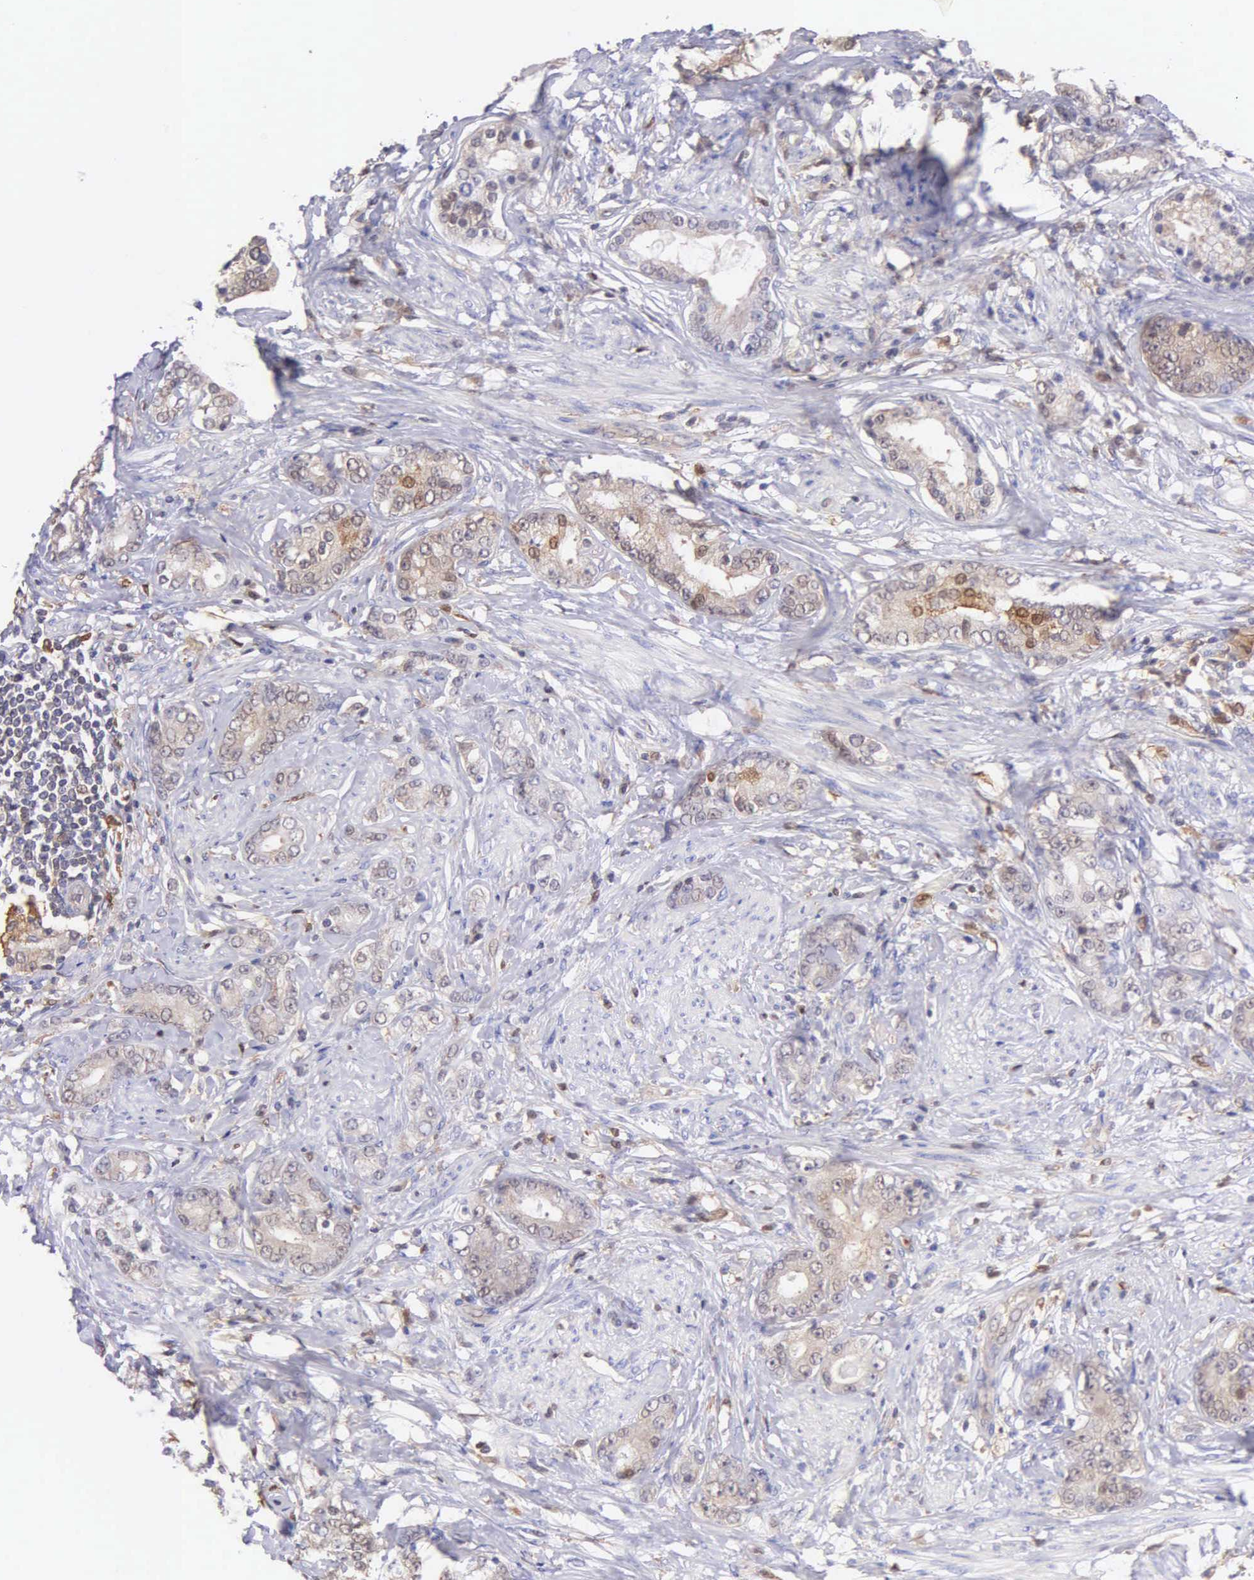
{"staining": {"intensity": "weak", "quantity": "25%-75%", "location": "cytoplasmic/membranous"}, "tissue": "prostate cancer", "cell_type": "Tumor cells", "image_type": "cancer", "snomed": [{"axis": "morphology", "description": "Adenocarcinoma, Medium grade"}, {"axis": "topography", "description": "Prostate"}], "caption": "A brown stain shows weak cytoplasmic/membranous expression of a protein in prostate adenocarcinoma (medium-grade) tumor cells.", "gene": "BID", "patient": {"sex": "male", "age": 59}}